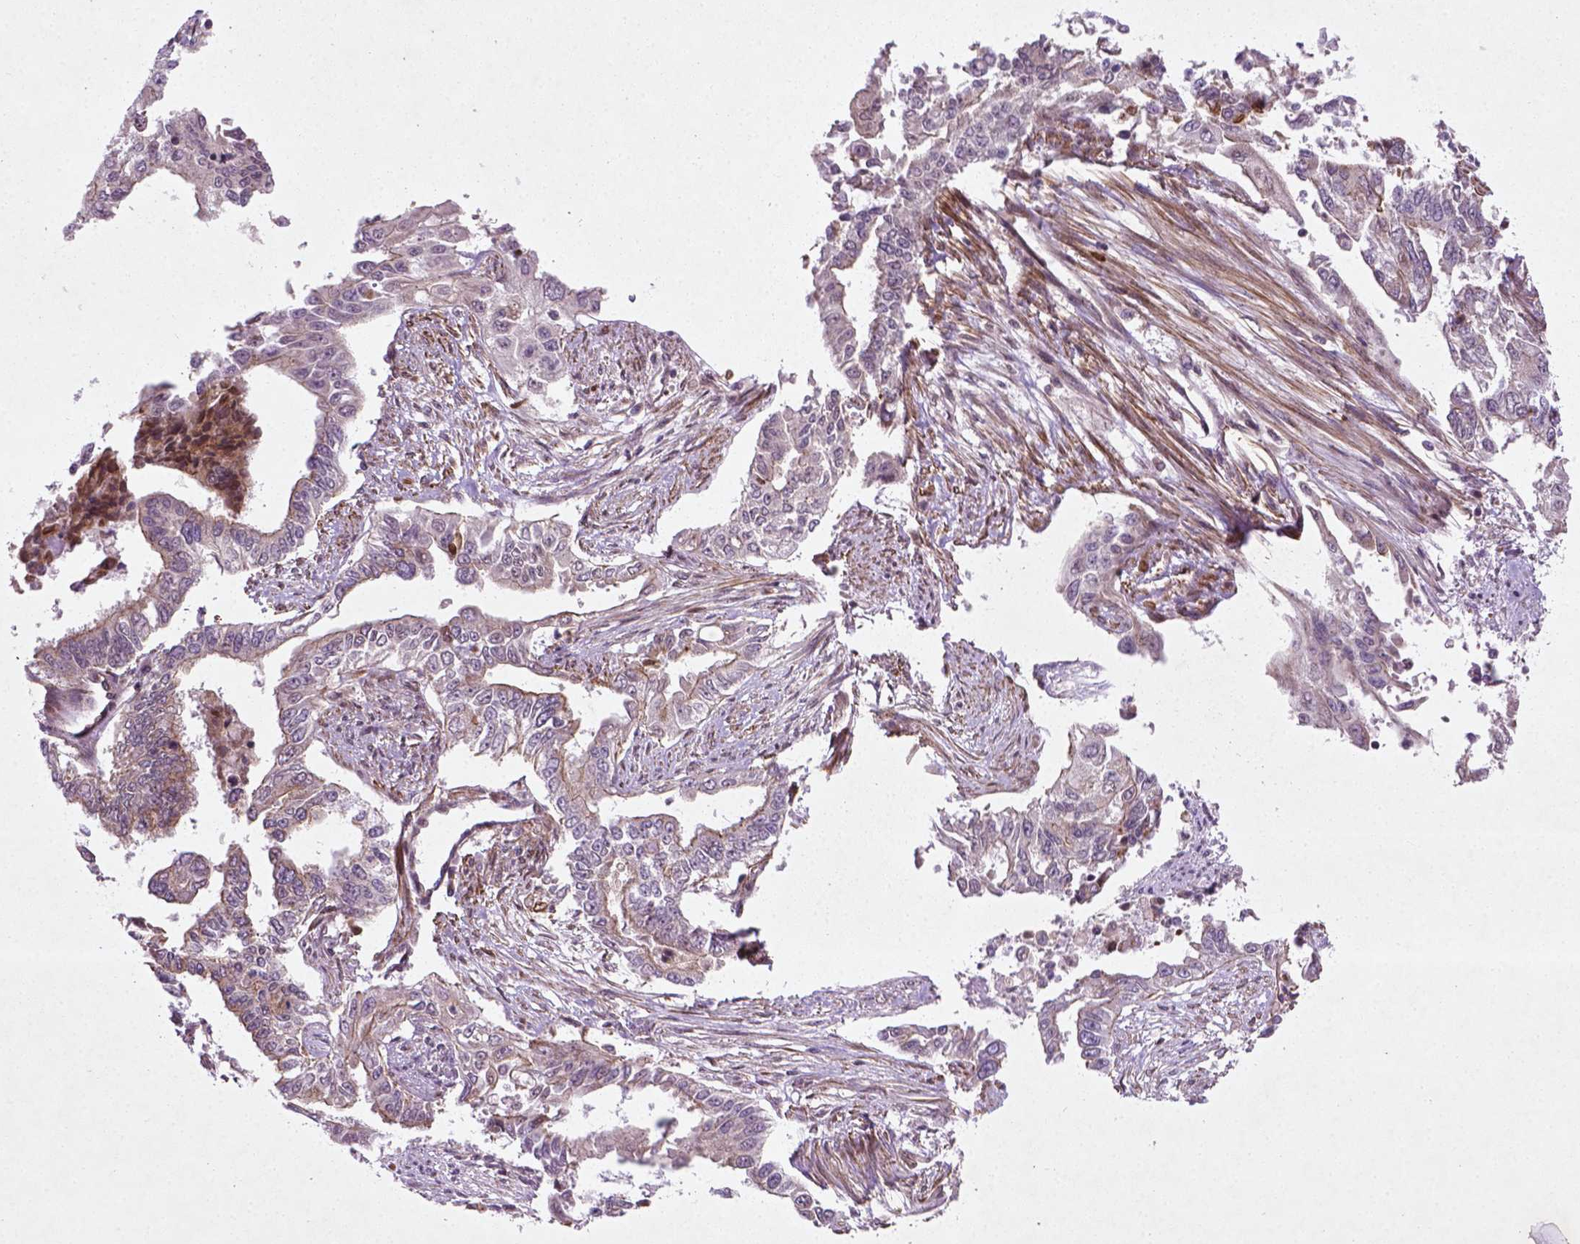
{"staining": {"intensity": "negative", "quantity": "none", "location": "none"}, "tissue": "endometrial cancer", "cell_type": "Tumor cells", "image_type": "cancer", "snomed": [{"axis": "morphology", "description": "Adenocarcinoma, NOS"}, {"axis": "topography", "description": "Uterus"}], "caption": "Endometrial cancer (adenocarcinoma) stained for a protein using immunohistochemistry reveals no positivity tumor cells.", "gene": "TCHP", "patient": {"sex": "female", "age": 59}}